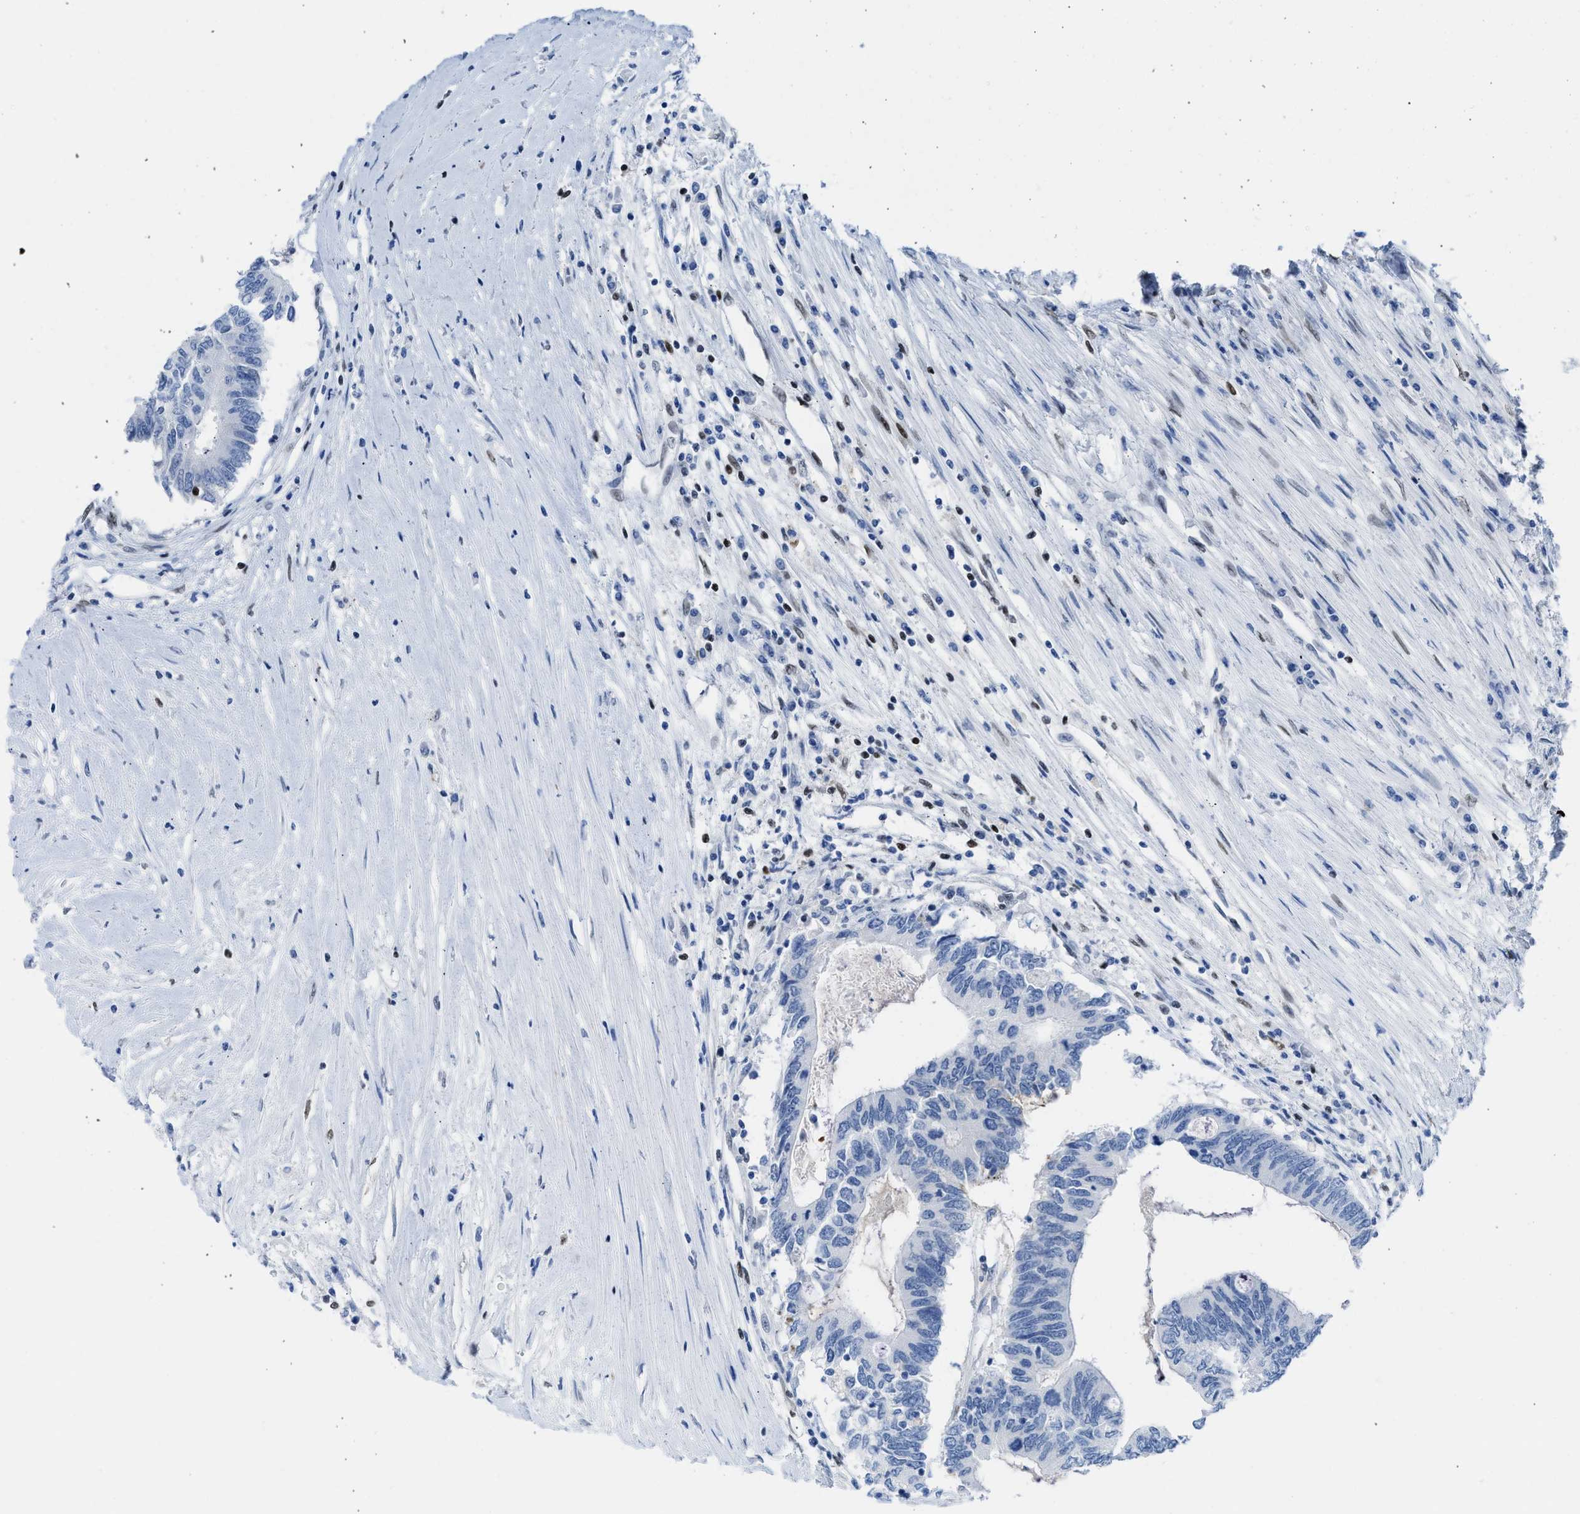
{"staining": {"intensity": "moderate", "quantity": "<25%", "location": "nuclear"}, "tissue": "colorectal cancer", "cell_type": "Tumor cells", "image_type": "cancer", "snomed": [{"axis": "morphology", "description": "Adenocarcinoma, NOS"}, {"axis": "topography", "description": "Rectum"}], "caption": "This photomicrograph exhibits colorectal cancer (adenocarcinoma) stained with immunohistochemistry (IHC) to label a protein in brown. The nuclear of tumor cells show moderate positivity for the protein. Nuclei are counter-stained blue.", "gene": "LEF1", "patient": {"sex": "male", "age": 63}}